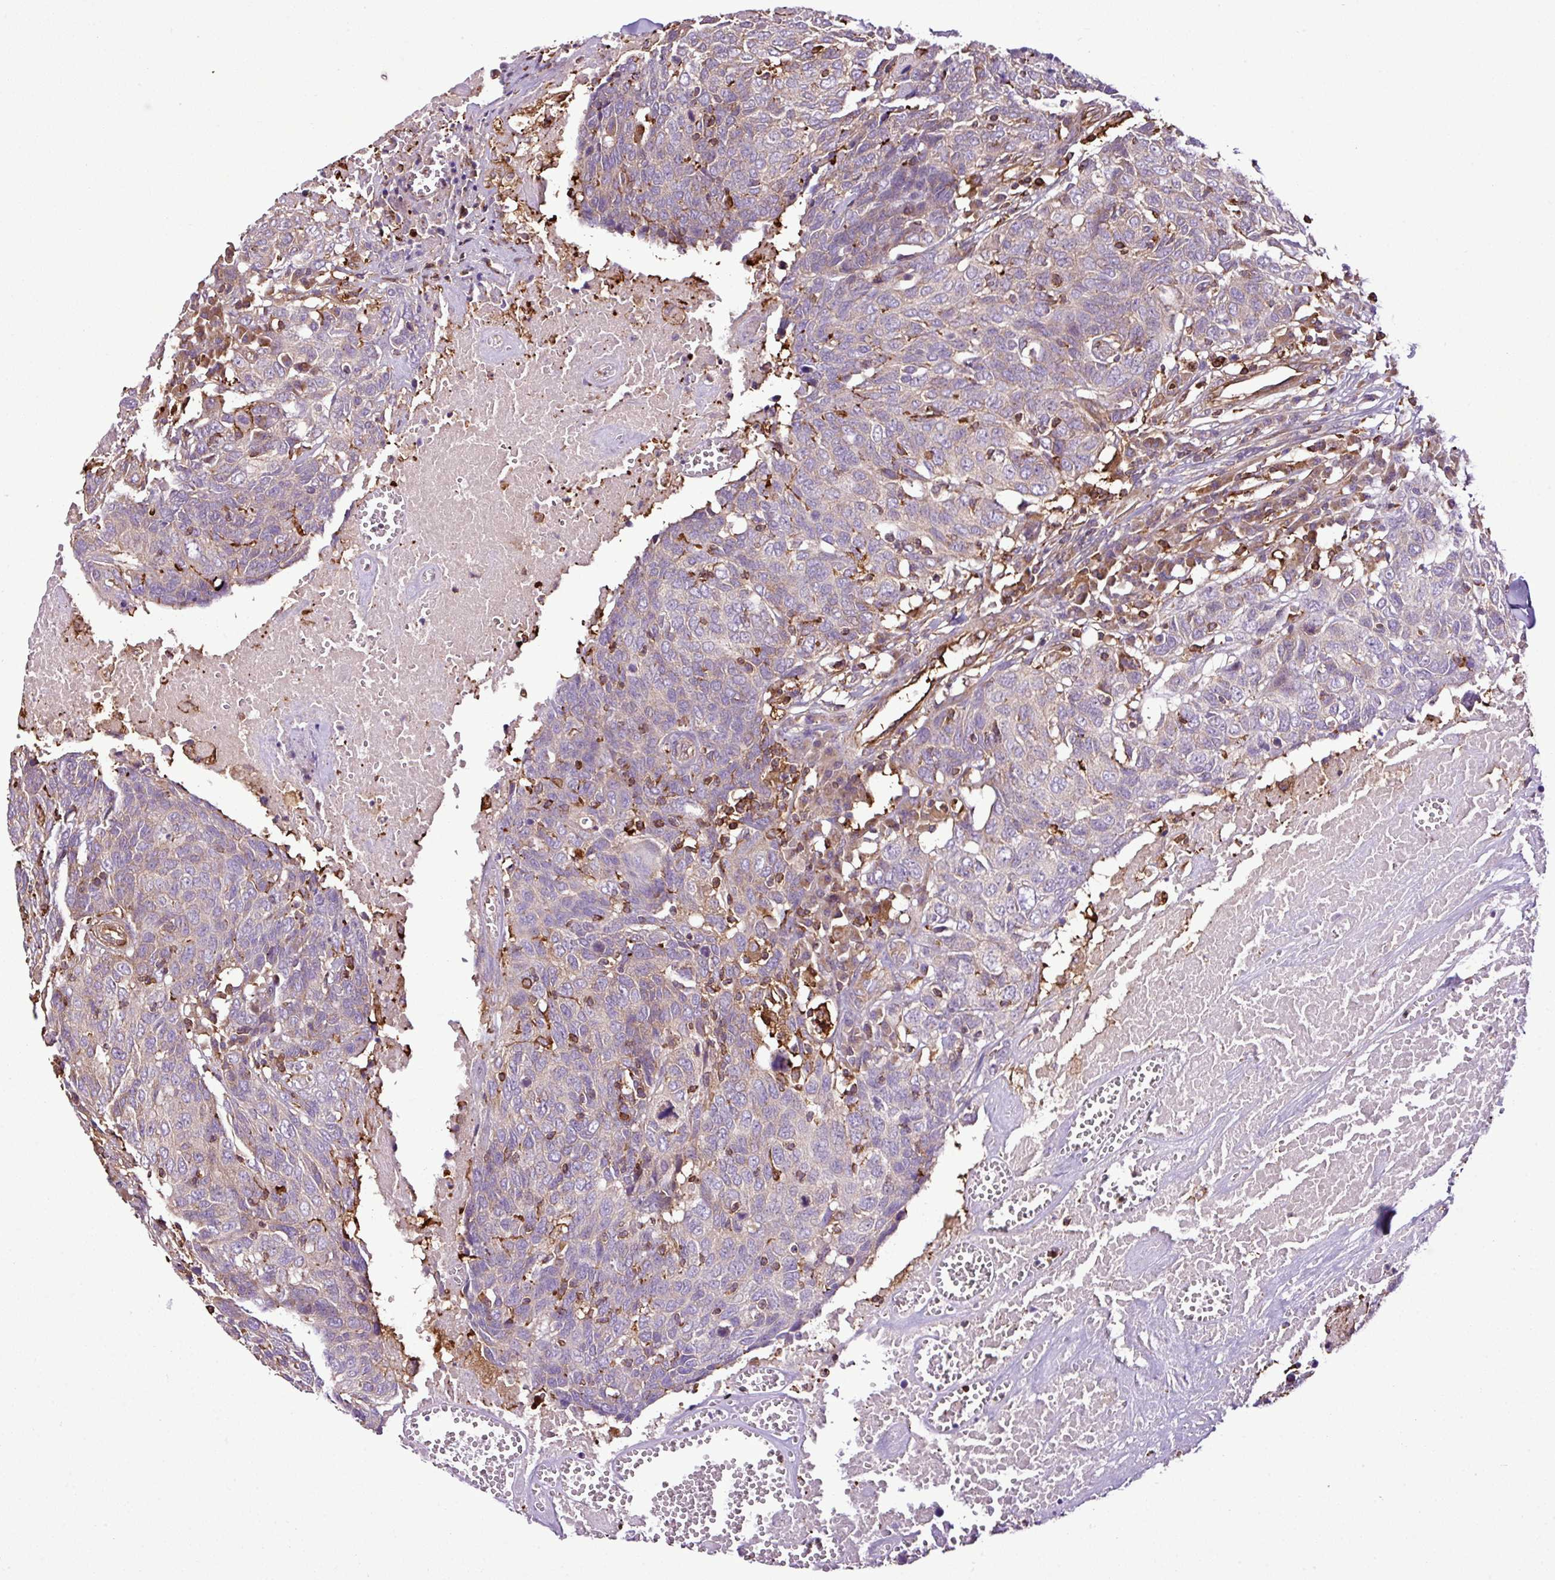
{"staining": {"intensity": "negative", "quantity": "none", "location": "none"}, "tissue": "head and neck cancer", "cell_type": "Tumor cells", "image_type": "cancer", "snomed": [{"axis": "morphology", "description": "Squamous cell carcinoma, NOS"}, {"axis": "topography", "description": "Head-Neck"}], "caption": "DAB (3,3'-diaminobenzidine) immunohistochemical staining of human head and neck squamous cell carcinoma reveals no significant expression in tumor cells.", "gene": "PGAP6", "patient": {"sex": "male", "age": 66}}